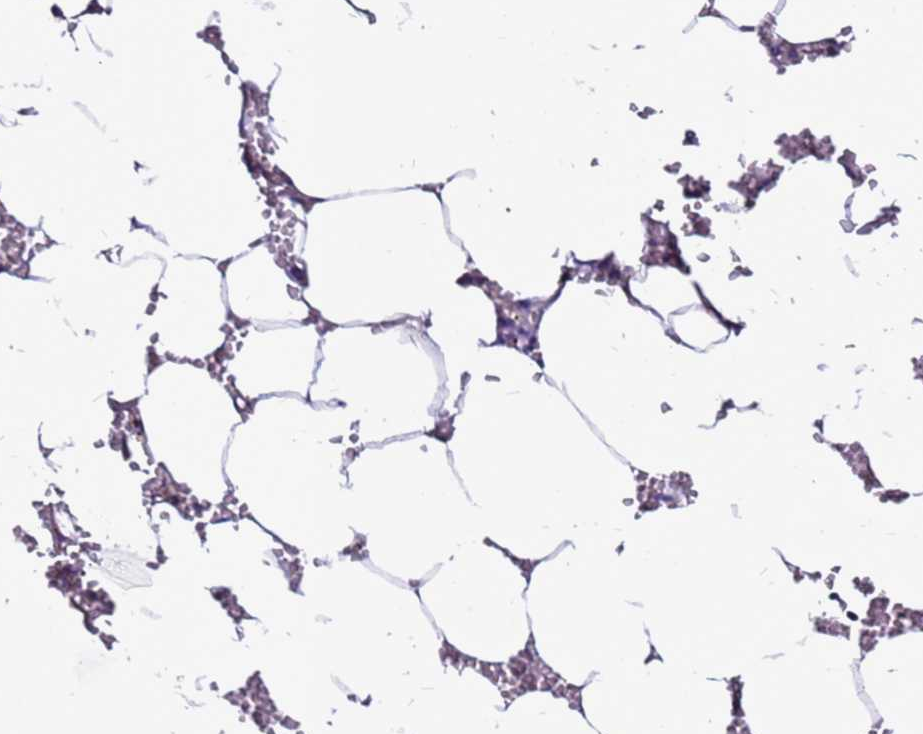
{"staining": {"intensity": "weak", "quantity": "<25%", "location": "cytoplasmic/membranous"}, "tissue": "bone marrow", "cell_type": "Hematopoietic cells", "image_type": "normal", "snomed": [{"axis": "morphology", "description": "Normal tissue, NOS"}, {"axis": "topography", "description": "Bone marrow"}], "caption": "IHC of unremarkable human bone marrow displays no staining in hematopoietic cells. (Brightfield microscopy of DAB immunohistochemistry (IHC) at high magnification).", "gene": "NRN1L", "patient": {"sex": "male", "age": 70}}